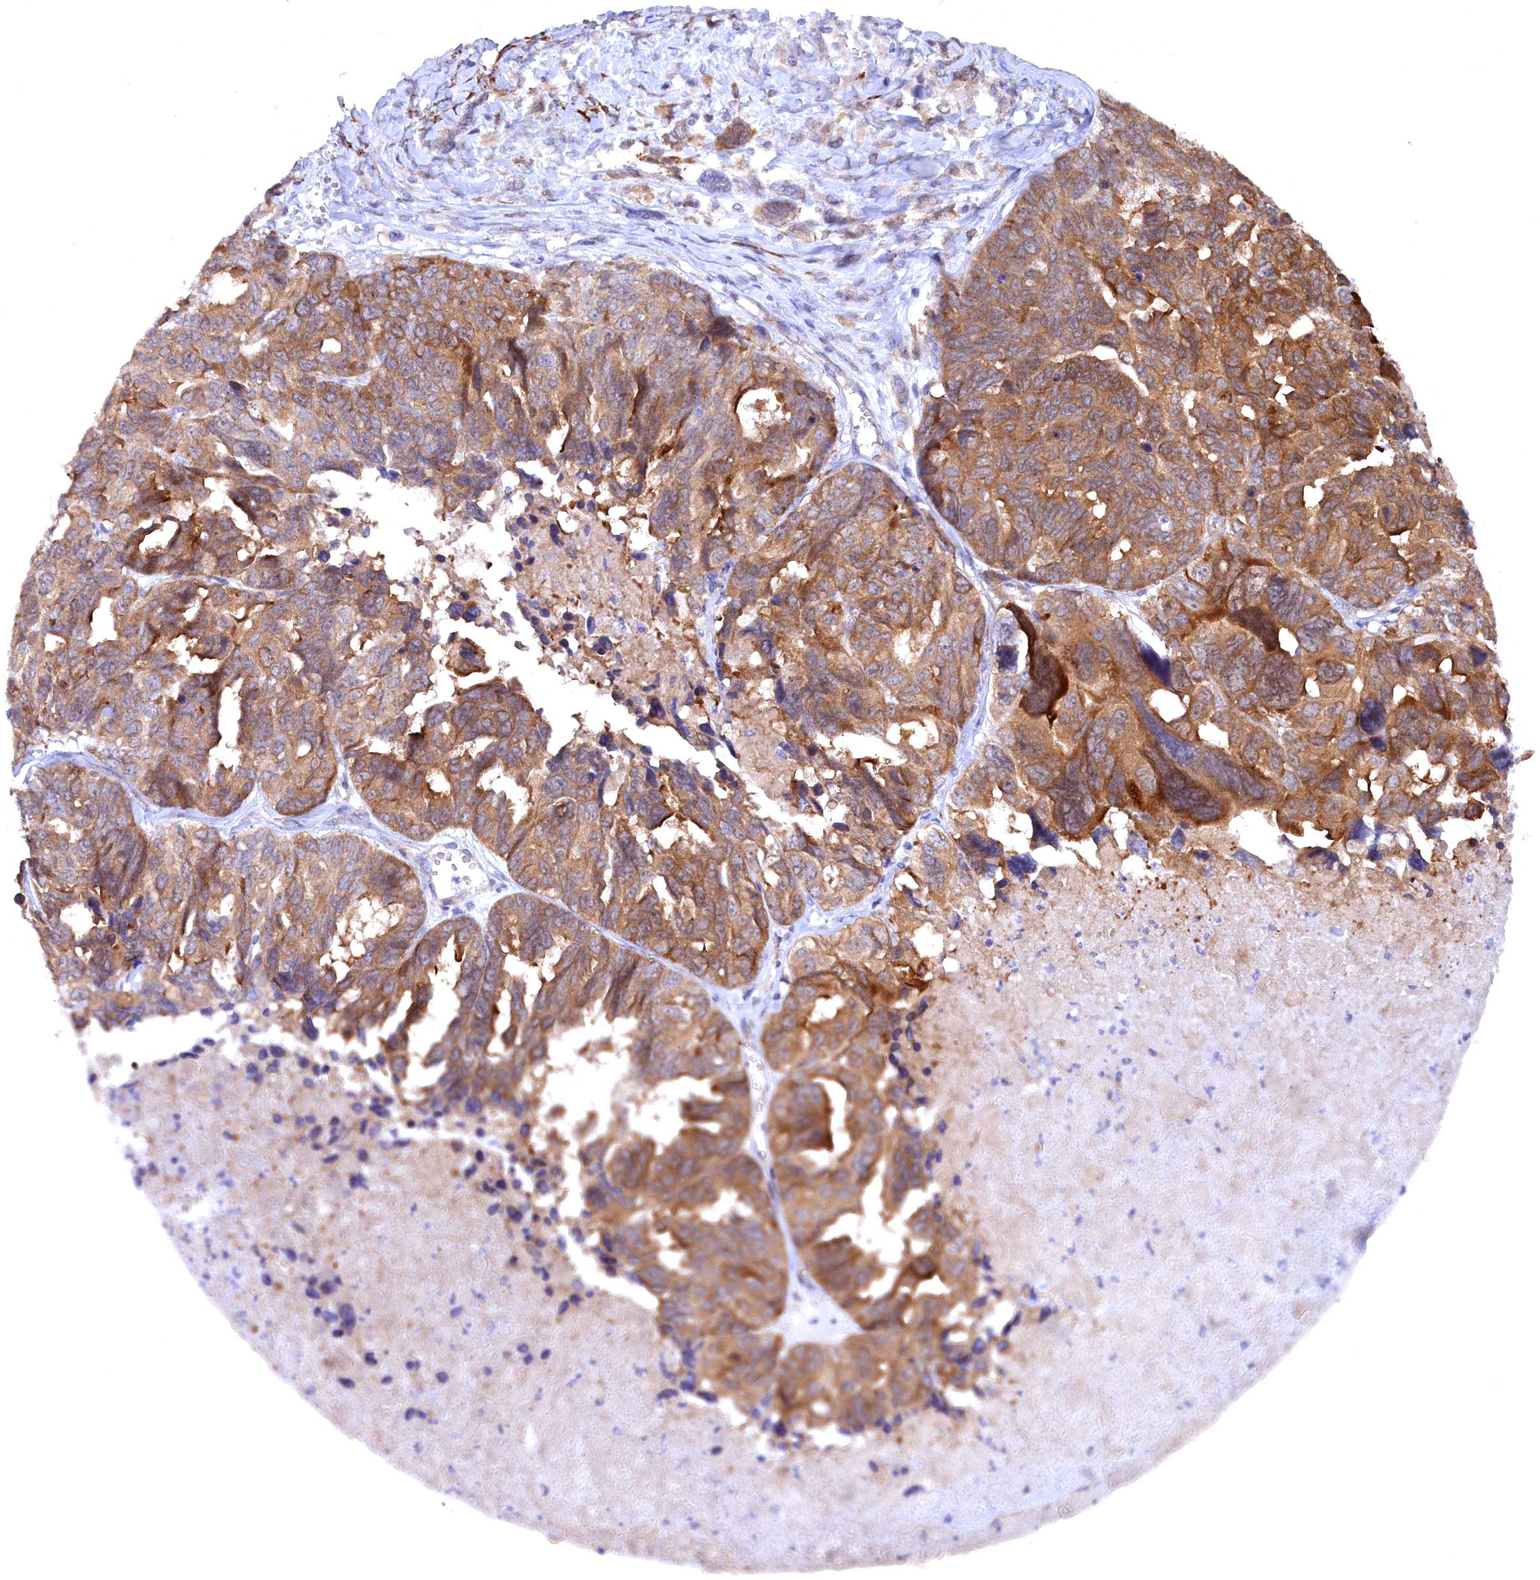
{"staining": {"intensity": "moderate", "quantity": ">75%", "location": "cytoplasmic/membranous"}, "tissue": "ovarian cancer", "cell_type": "Tumor cells", "image_type": "cancer", "snomed": [{"axis": "morphology", "description": "Cystadenocarcinoma, serous, NOS"}, {"axis": "topography", "description": "Ovary"}], "caption": "About >75% of tumor cells in human serous cystadenocarcinoma (ovarian) reveal moderate cytoplasmic/membranous protein staining as visualized by brown immunohistochemical staining.", "gene": "JPT2", "patient": {"sex": "female", "age": 79}}